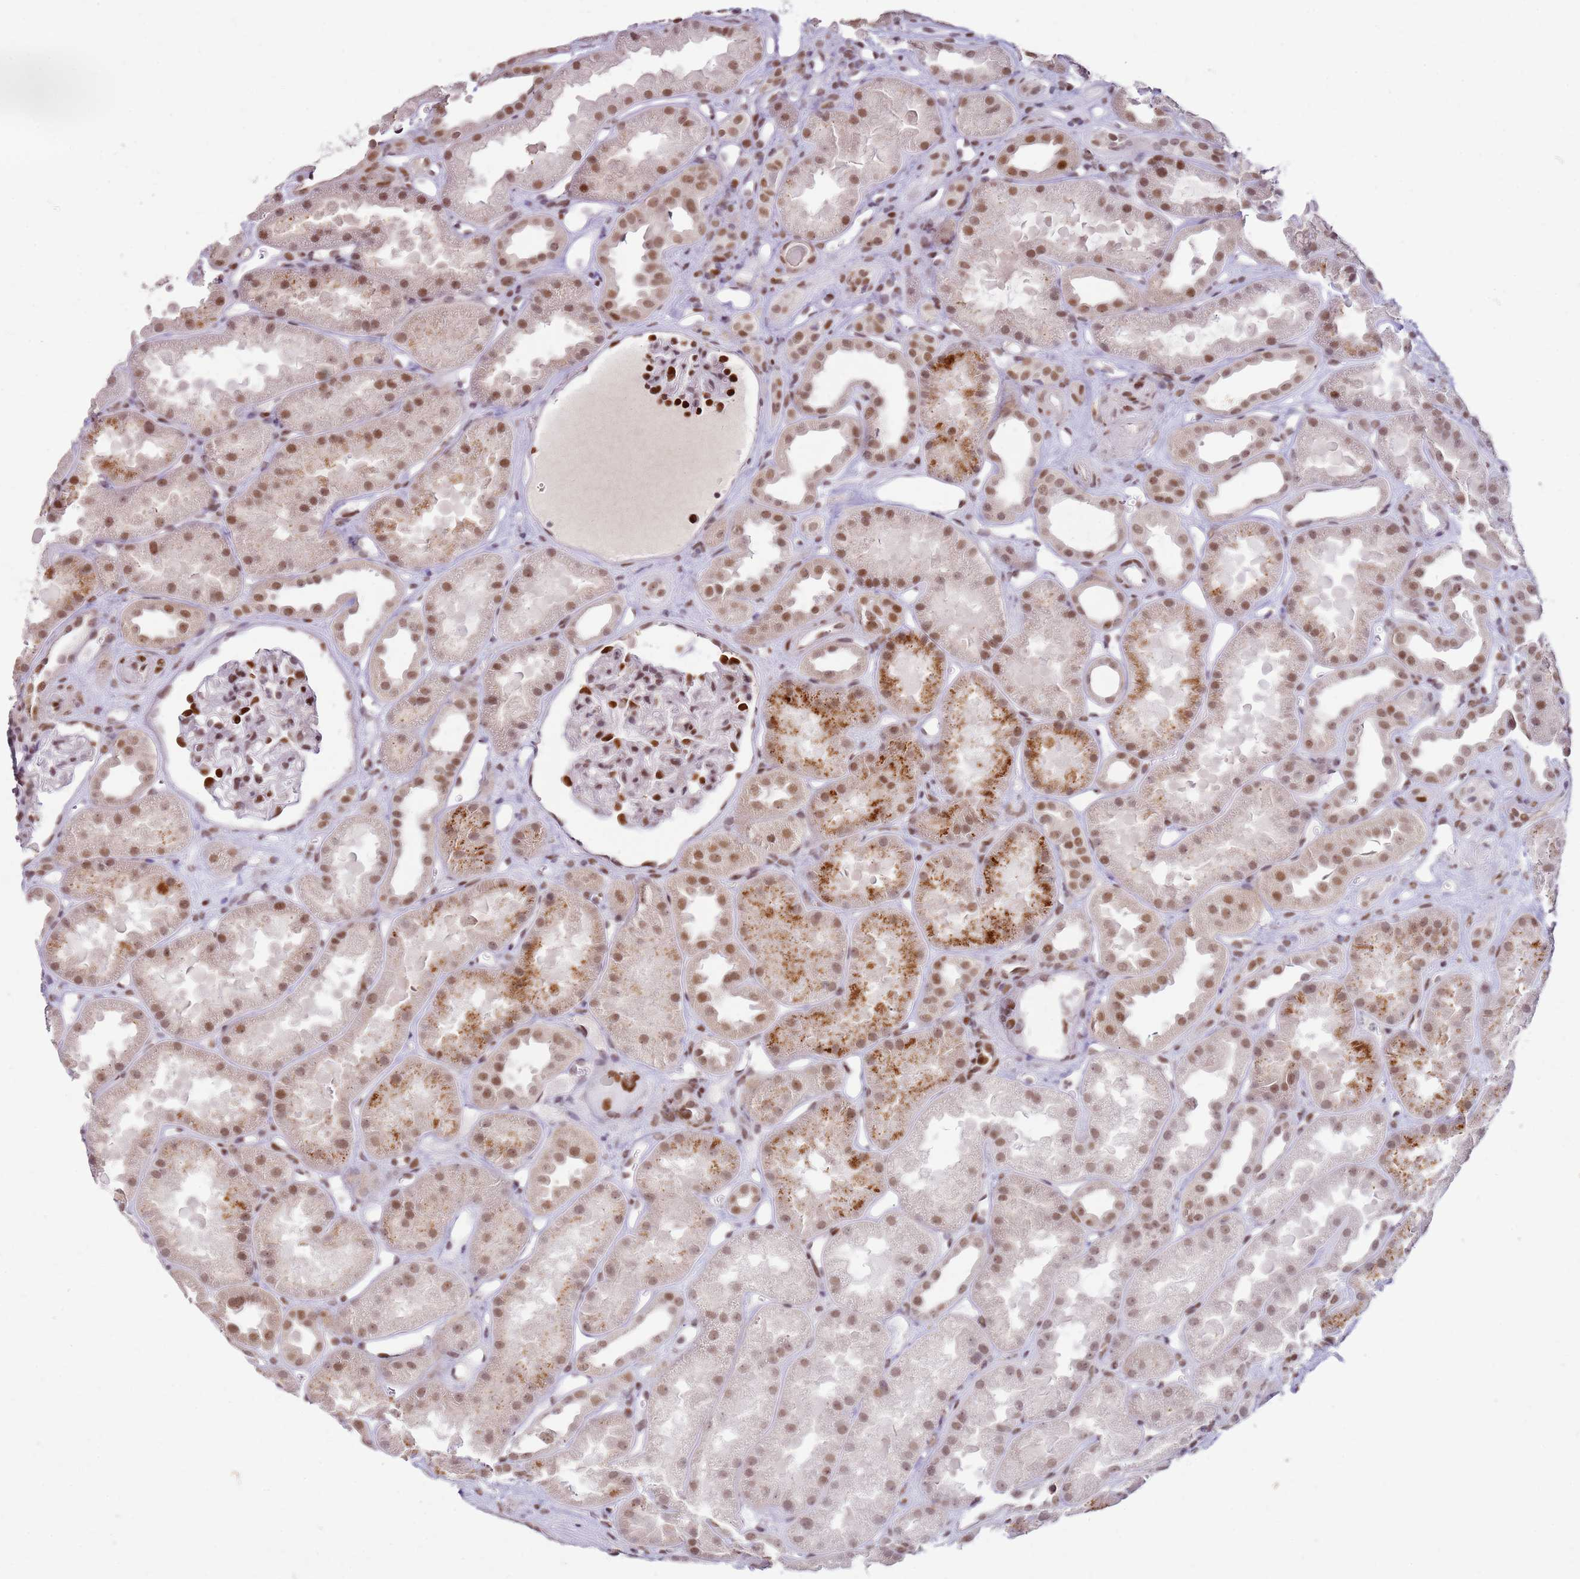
{"staining": {"intensity": "strong", "quantity": "25%-75%", "location": "nuclear"}, "tissue": "kidney", "cell_type": "Cells in glomeruli", "image_type": "normal", "snomed": [{"axis": "morphology", "description": "Normal tissue, NOS"}, {"axis": "topography", "description": "Kidney"}], "caption": "High-power microscopy captured an immunohistochemistry histopathology image of unremarkable kidney, revealing strong nuclear expression in approximately 25%-75% of cells in glomeruli.", "gene": "PHC2", "patient": {"sex": "male", "age": 61}}